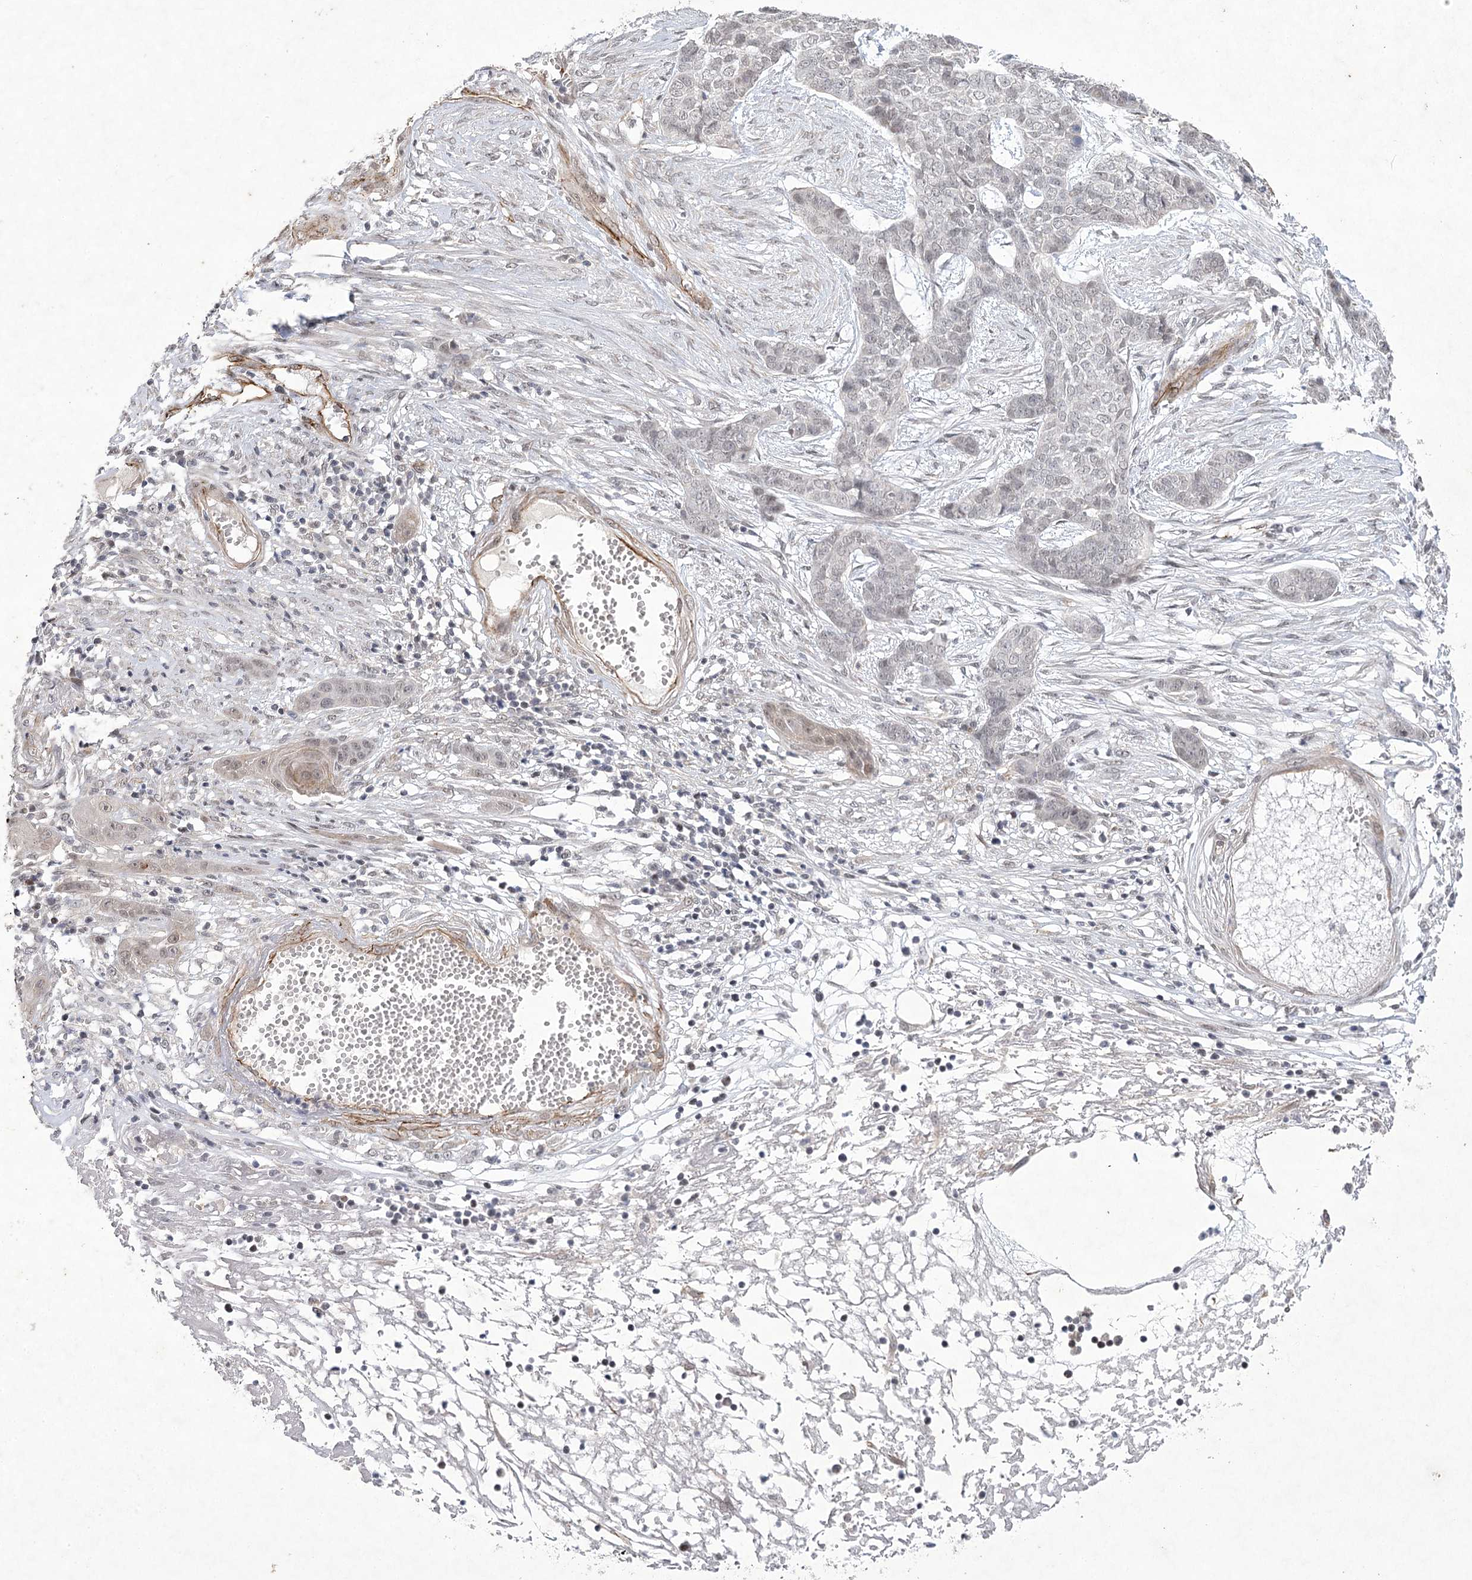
{"staining": {"intensity": "weak", "quantity": "<25%", "location": "nuclear"}, "tissue": "skin cancer", "cell_type": "Tumor cells", "image_type": "cancer", "snomed": [{"axis": "morphology", "description": "Basal cell carcinoma"}, {"axis": "topography", "description": "Skin"}], "caption": "A high-resolution image shows immunohistochemistry staining of skin cancer, which reveals no significant staining in tumor cells.", "gene": "AMTN", "patient": {"sex": "female", "age": 64}}